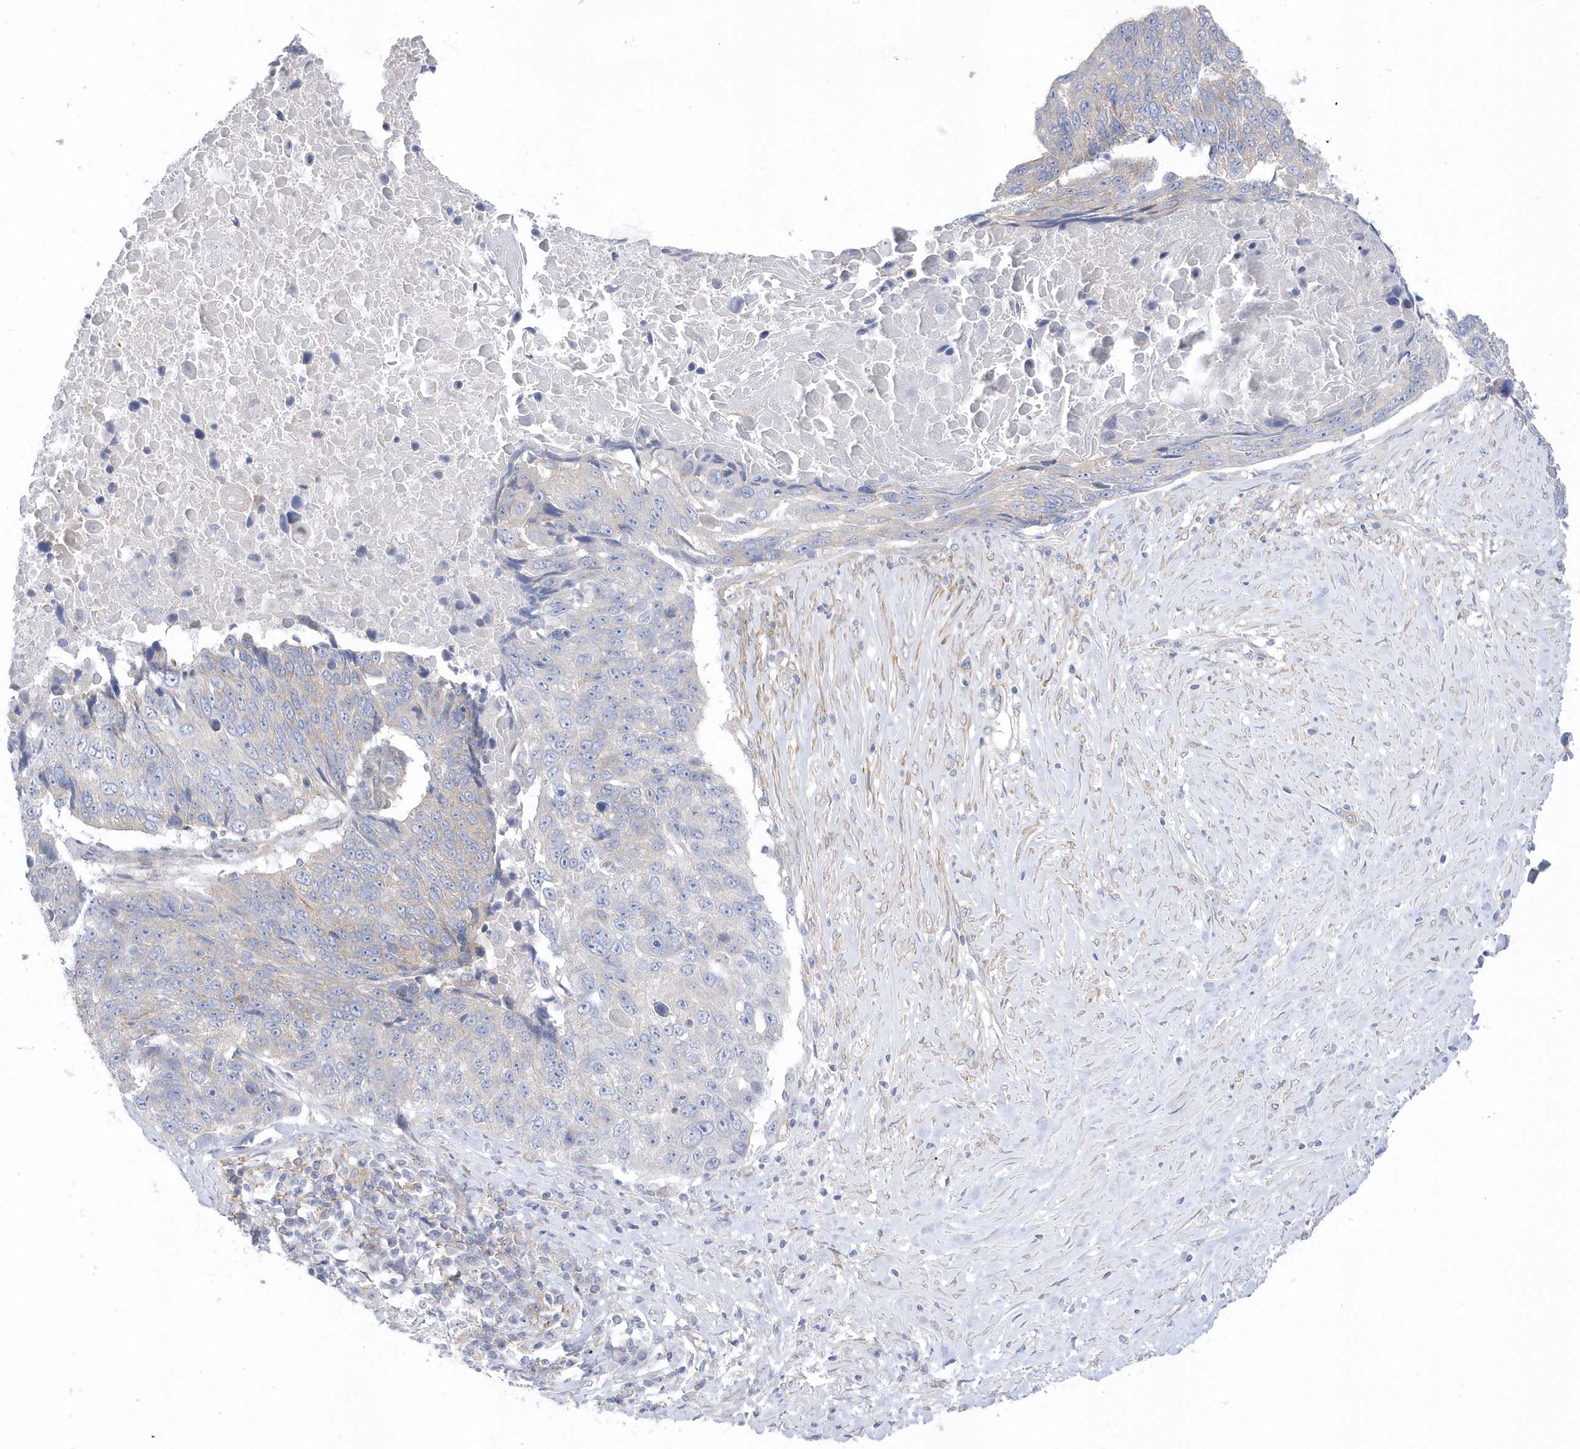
{"staining": {"intensity": "weak", "quantity": "<25%", "location": "cytoplasmic/membranous"}, "tissue": "lung cancer", "cell_type": "Tumor cells", "image_type": "cancer", "snomed": [{"axis": "morphology", "description": "Squamous cell carcinoma, NOS"}, {"axis": "topography", "description": "Lung"}], "caption": "There is no significant positivity in tumor cells of squamous cell carcinoma (lung).", "gene": "ANAPC1", "patient": {"sex": "male", "age": 66}}